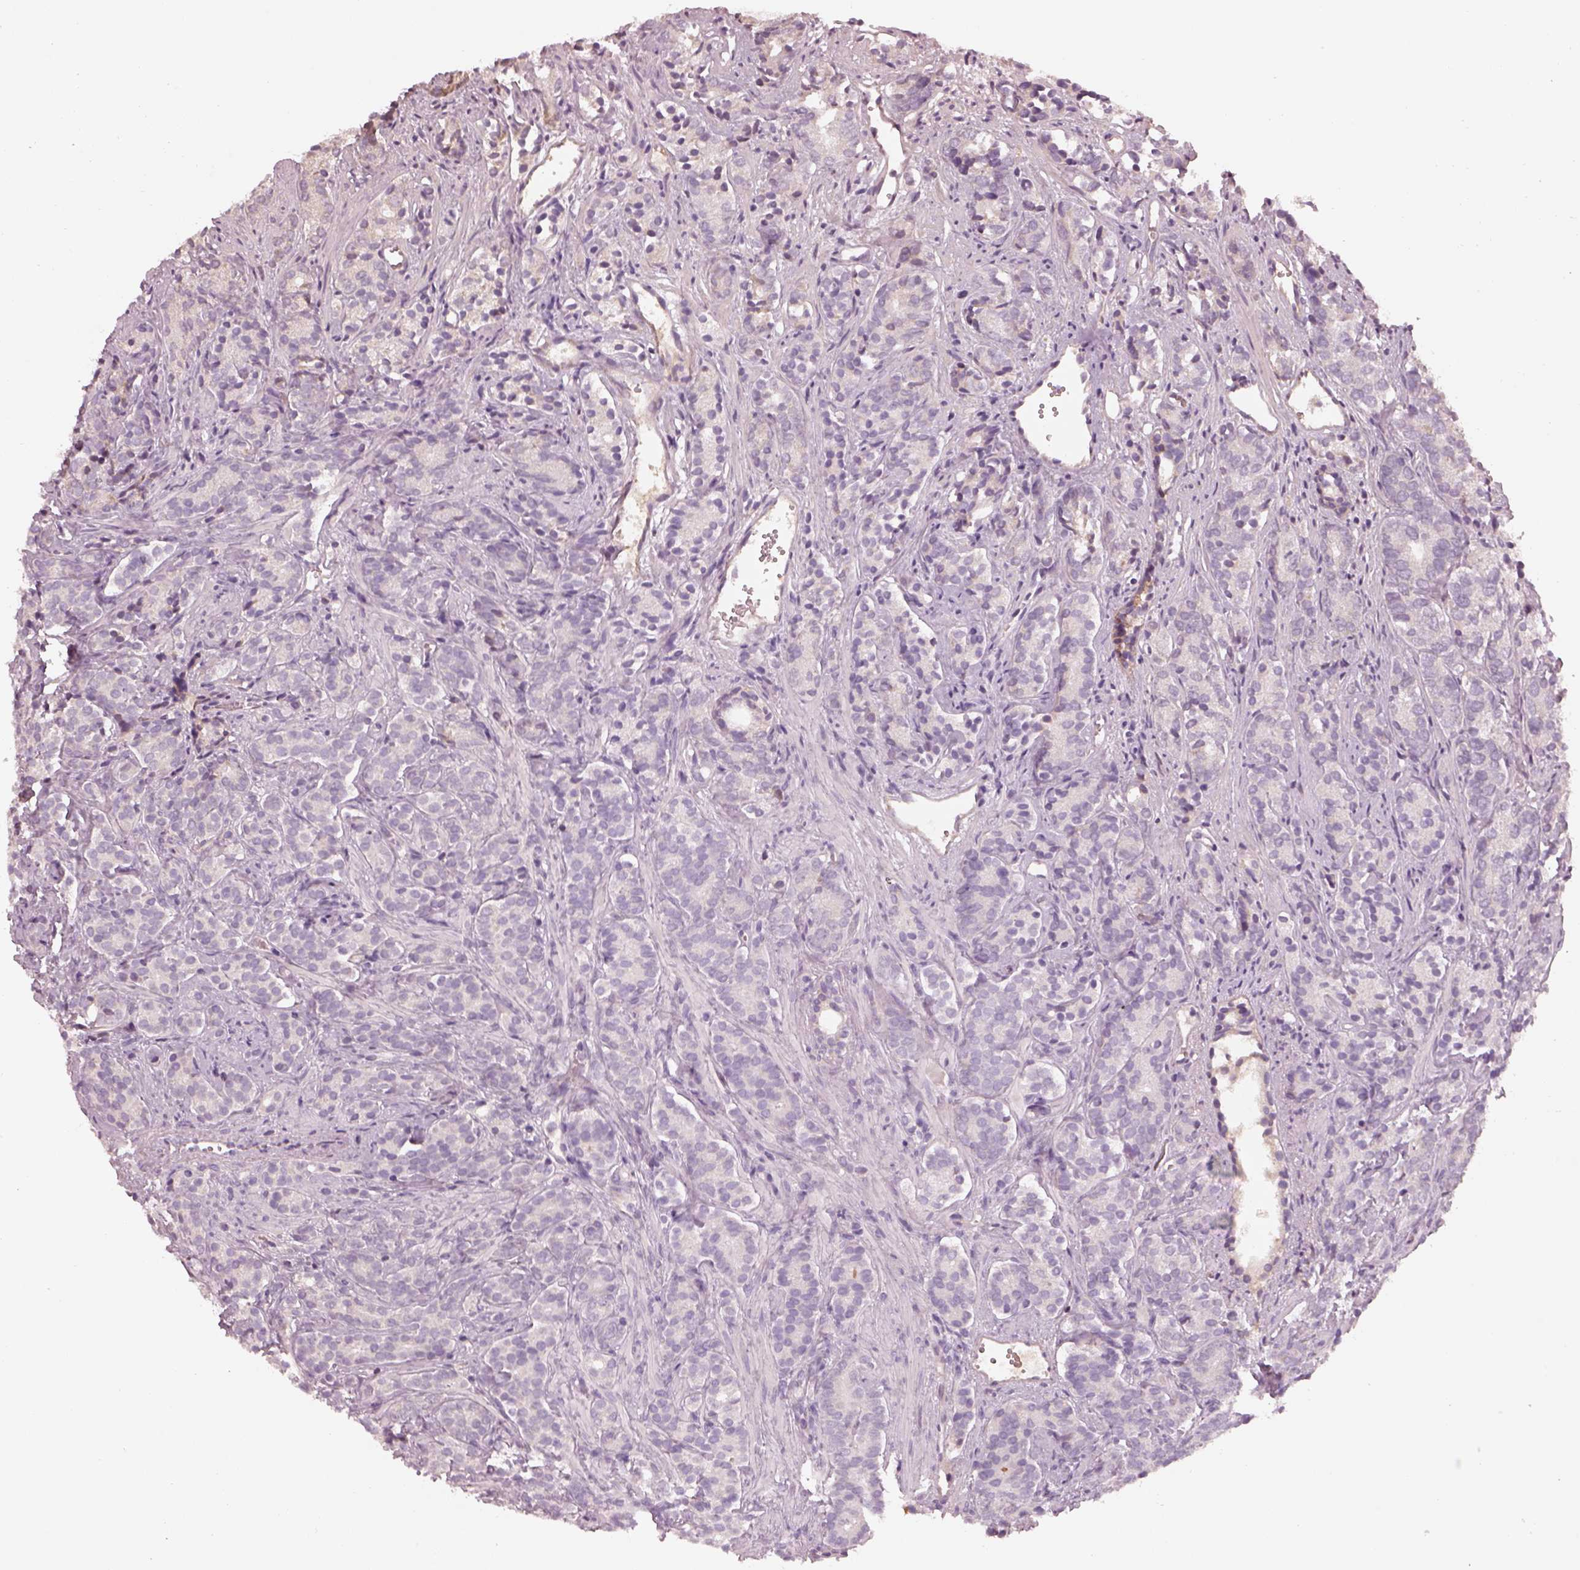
{"staining": {"intensity": "weak", "quantity": "<25%", "location": "cytoplasmic/membranous"}, "tissue": "prostate cancer", "cell_type": "Tumor cells", "image_type": "cancer", "snomed": [{"axis": "morphology", "description": "Adenocarcinoma, High grade"}, {"axis": "topography", "description": "Prostate"}], "caption": "This is an IHC histopathology image of prostate cancer (adenocarcinoma (high-grade)). There is no positivity in tumor cells.", "gene": "TLX3", "patient": {"sex": "male", "age": 84}}